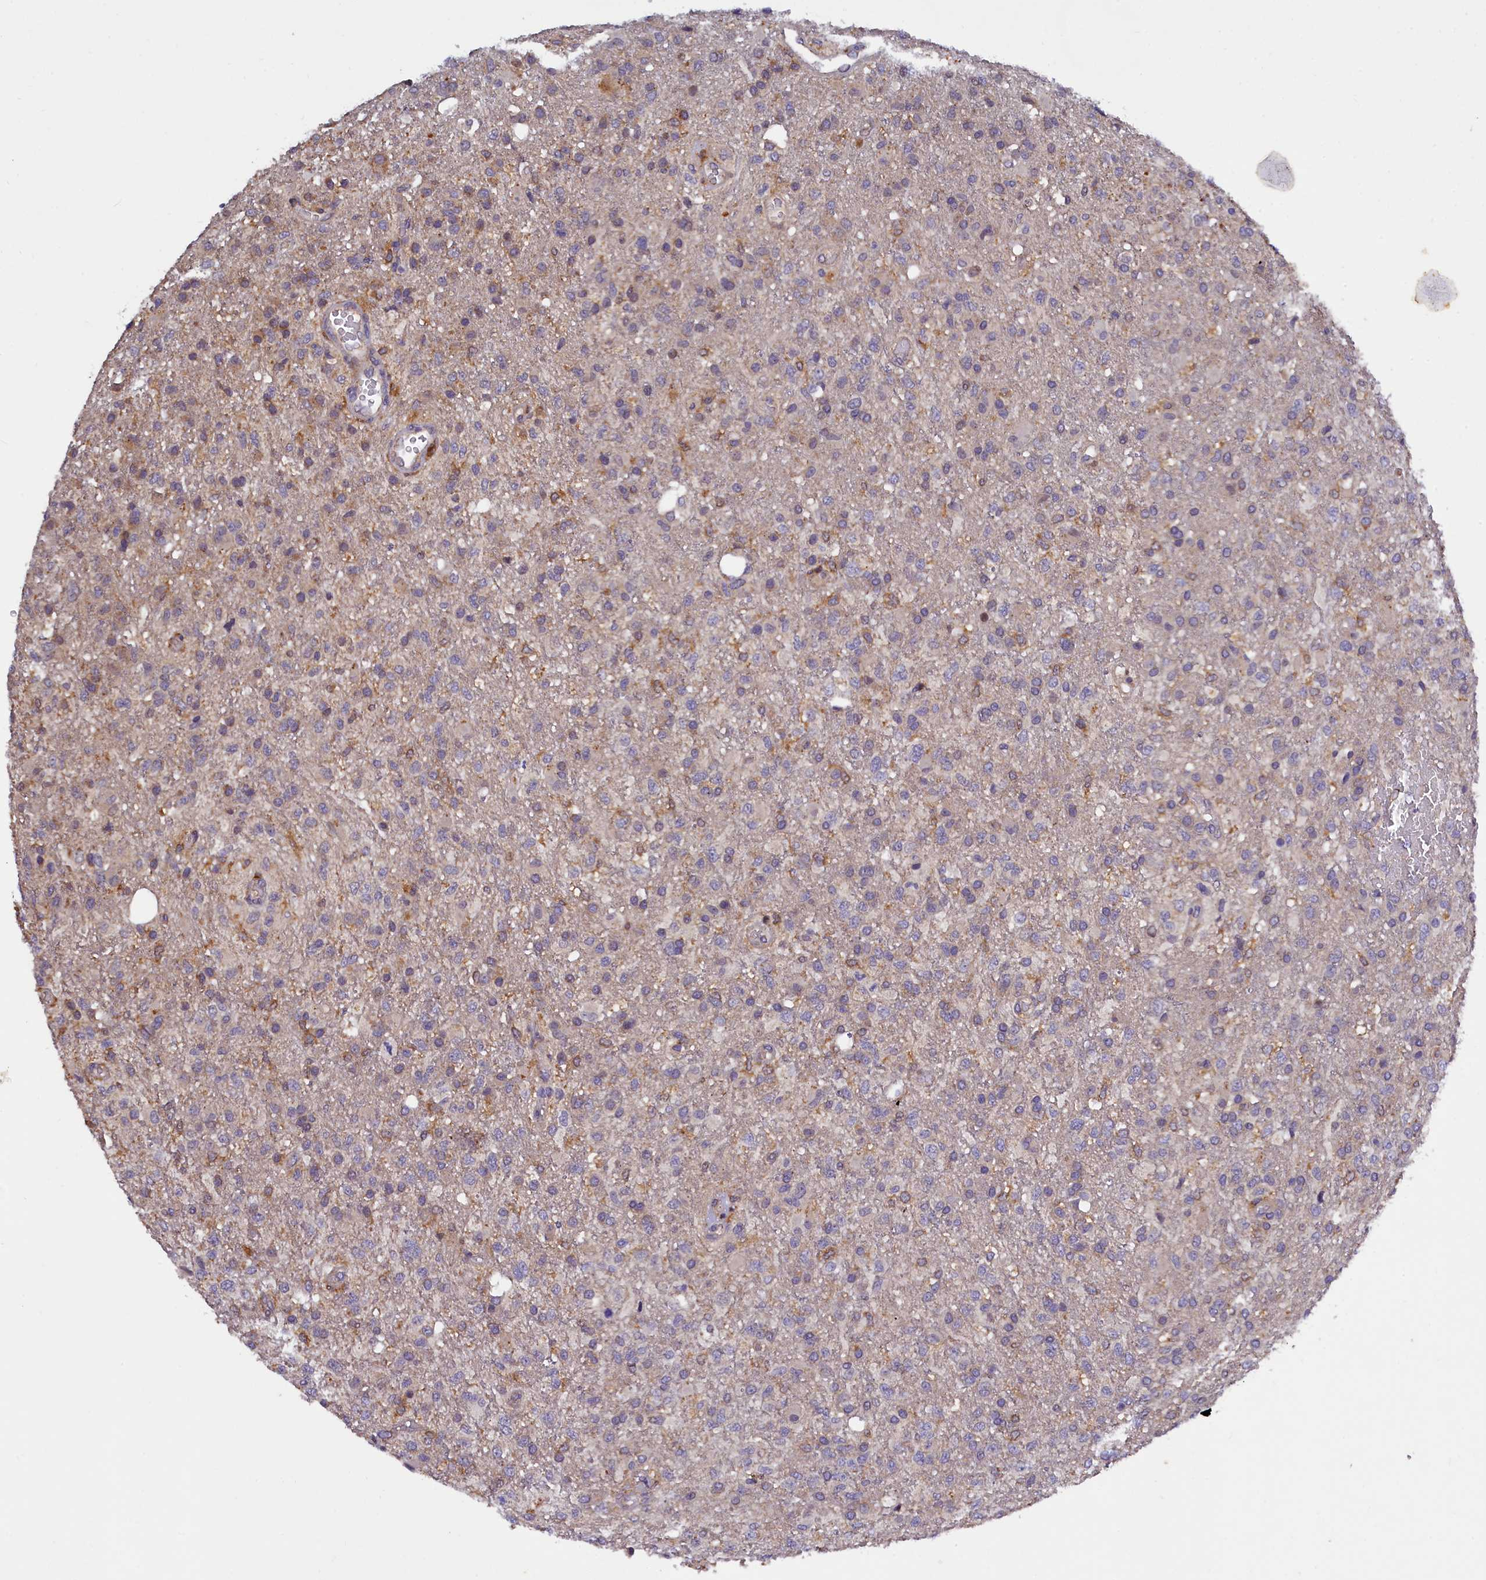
{"staining": {"intensity": "weak", "quantity": "<25%", "location": "cytoplasmic/membranous"}, "tissue": "glioma", "cell_type": "Tumor cells", "image_type": "cancer", "snomed": [{"axis": "morphology", "description": "Glioma, malignant, High grade"}, {"axis": "topography", "description": "Brain"}], "caption": "DAB (3,3'-diaminobenzidine) immunohistochemical staining of high-grade glioma (malignant) demonstrates no significant expression in tumor cells.", "gene": "NAIP", "patient": {"sex": "female", "age": 74}}